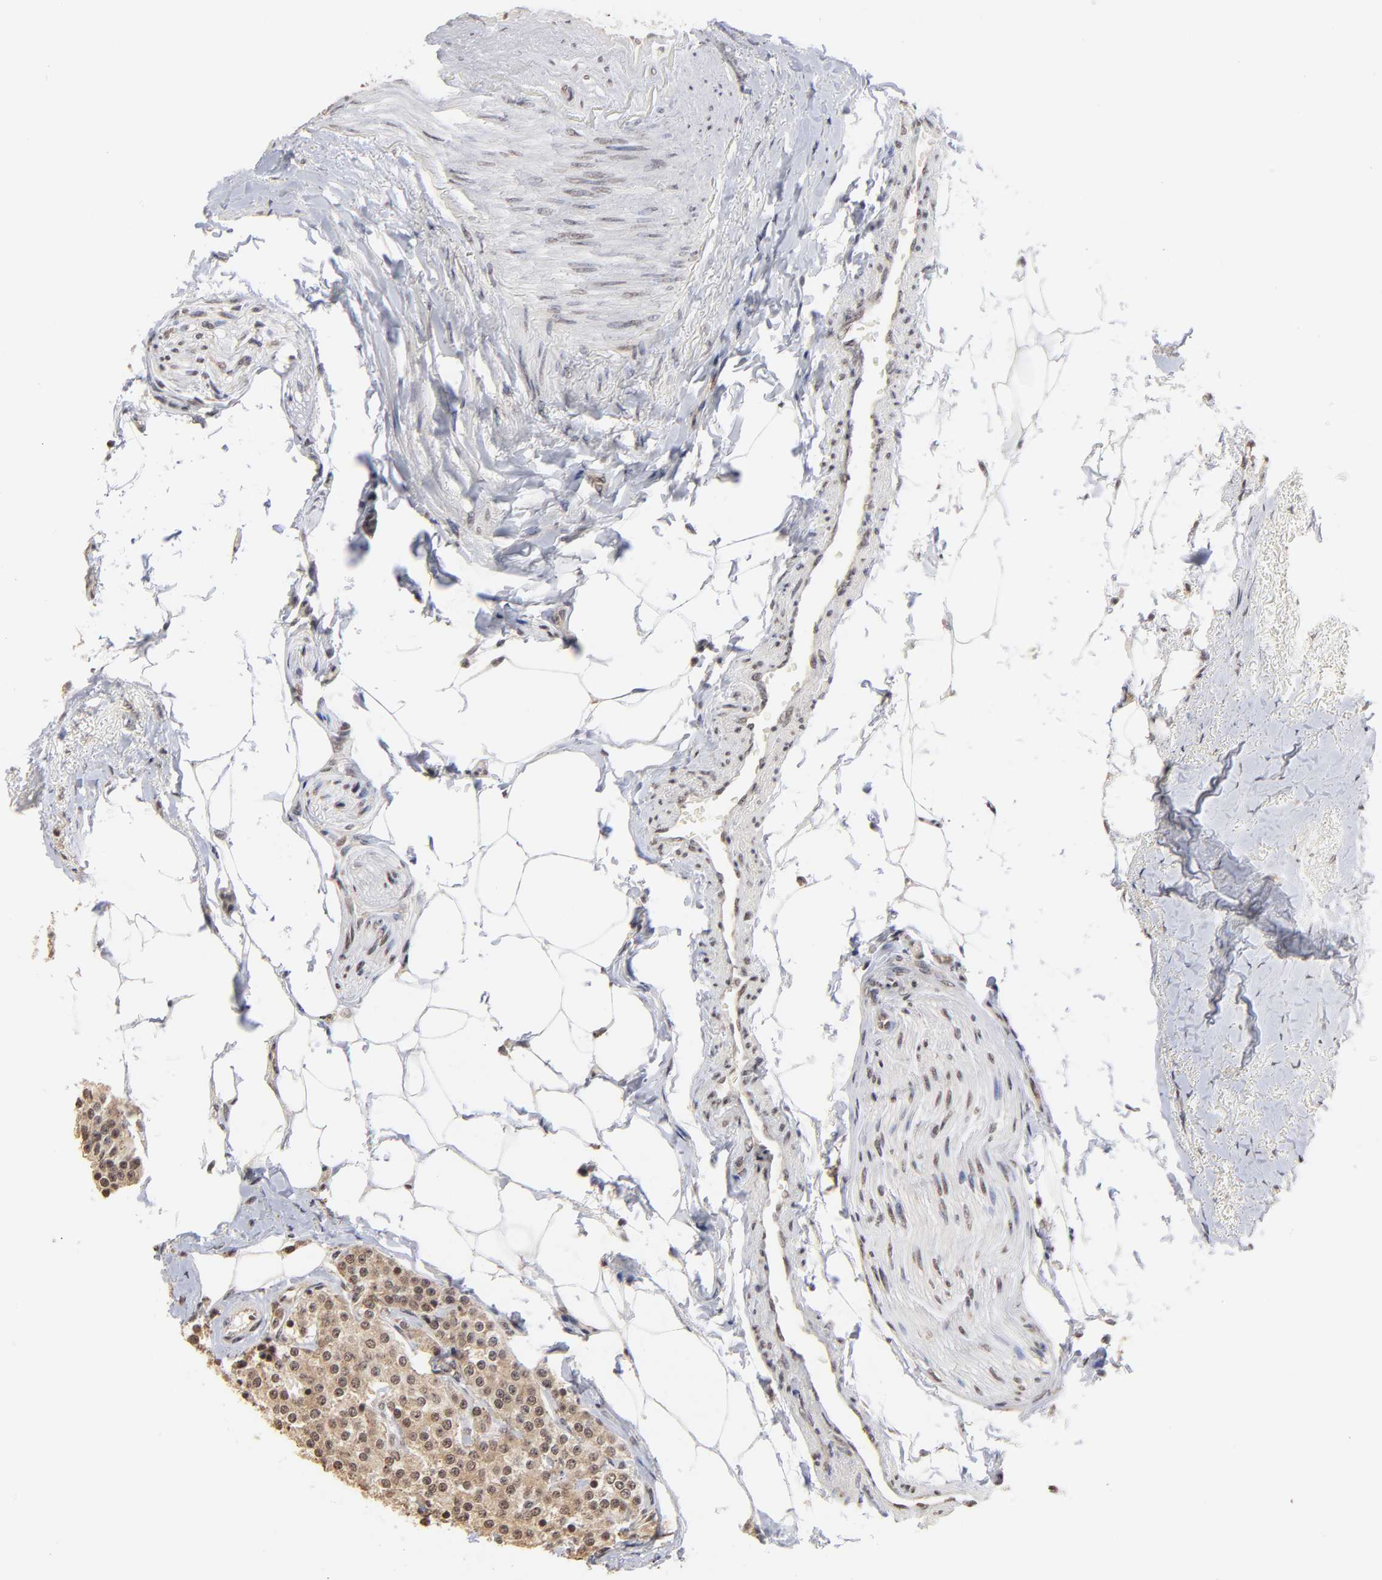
{"staining": {"intensity": "moderate", "quantity": "<25%", "location": "cytoplasmic/membranous,nuclear"}, "tissue": "carcinoid", "cell_type": "Tumor cells", "image_type": "cancer", "snomed": [{"axis": "morphology", "description": "Carcinoid, malignant, NOS"}, {"axis": "topography", "description": "Colon"}], "caption": "Approximately <25% of tumor cells in carcinoid demonstrate moderate cytoplasmic/membranous and nuclear protein positivity as visualized by brown immunohistochemical staining.", "gene": "BRPF1", "patient": {"sex": "female", "age": 61}}